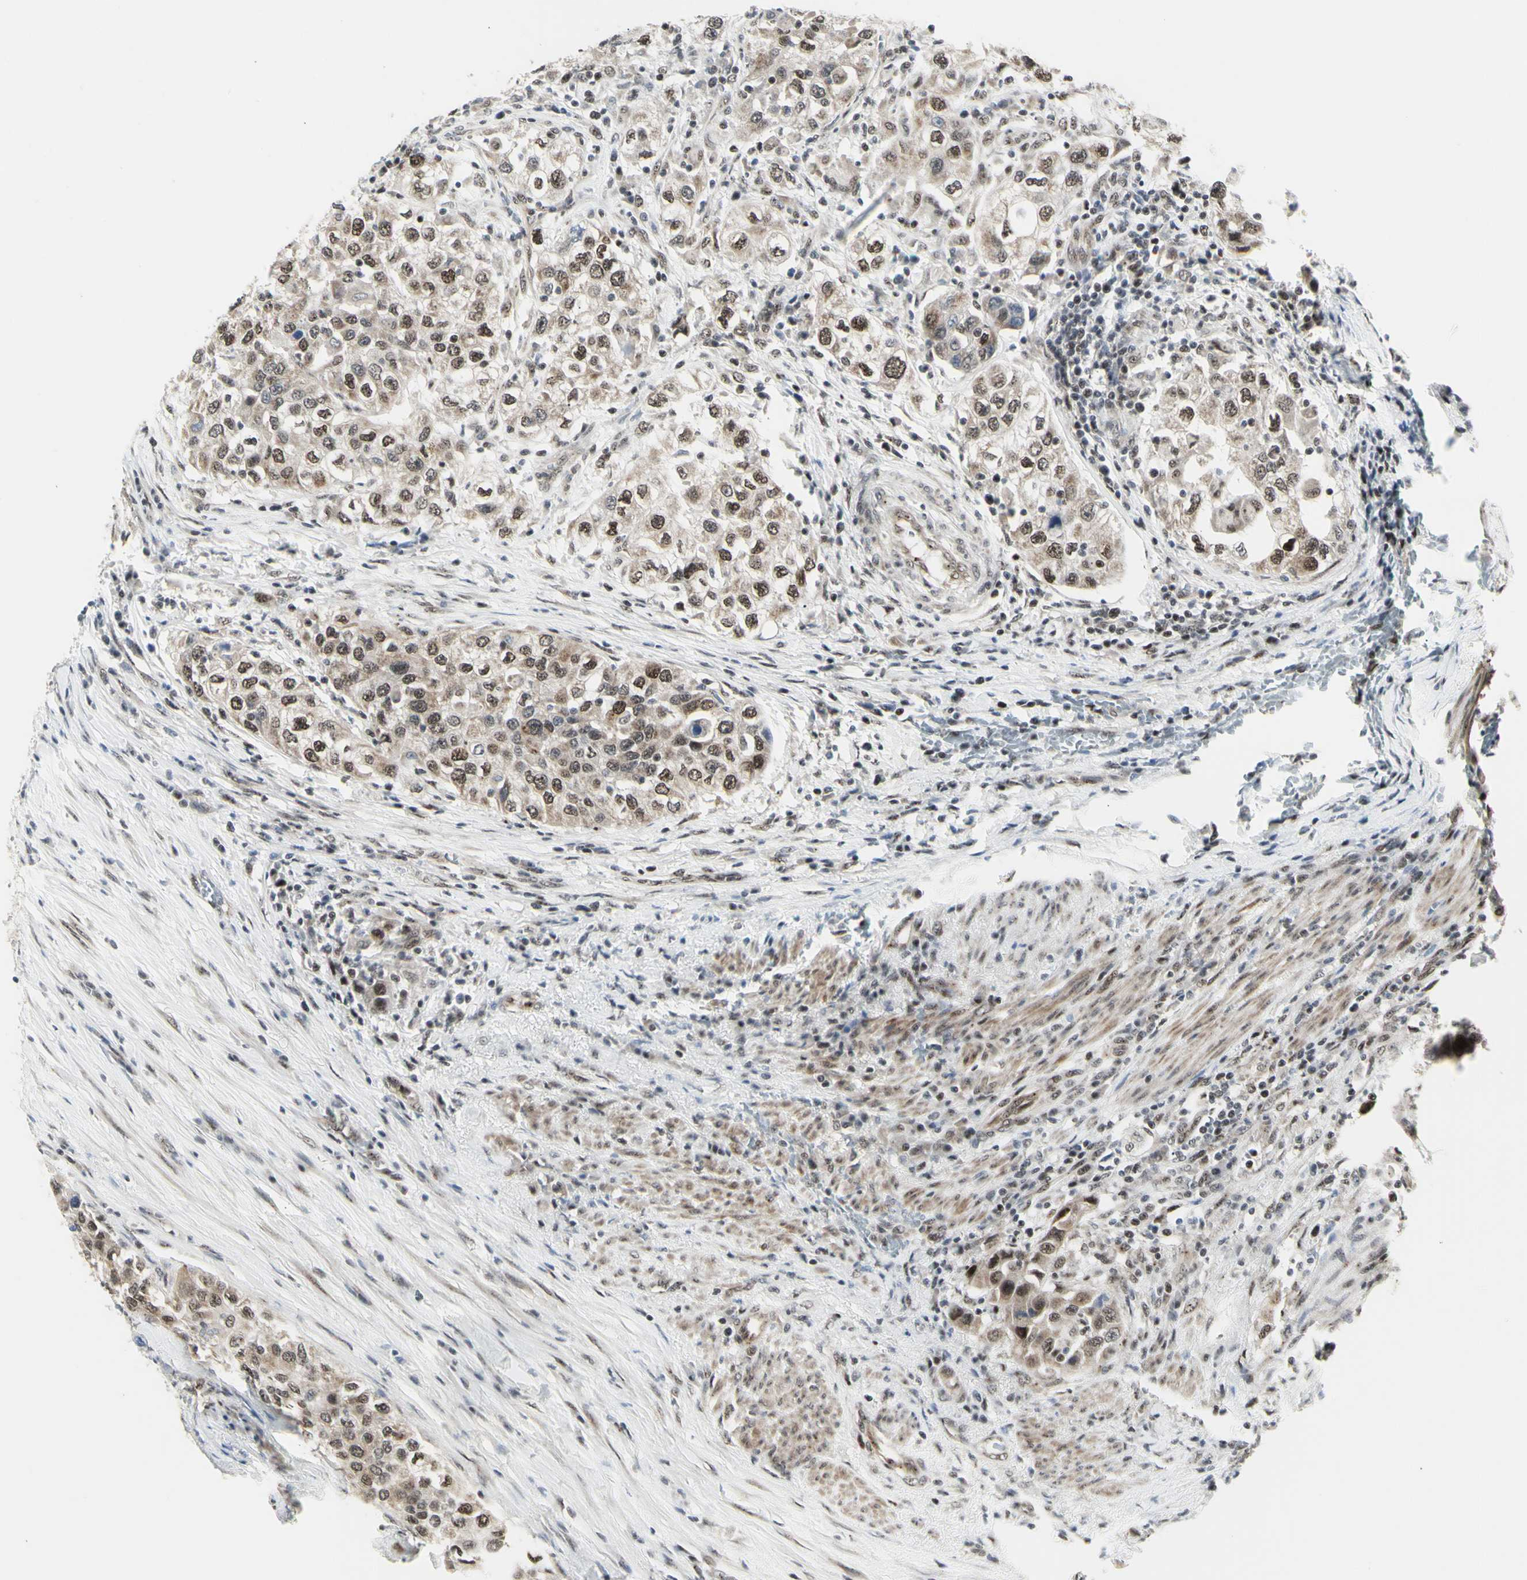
{"staining": {"intensity": "strong", "quantity": ">75%", "location": "nuclear"}, "tissue": "urothelial cancer", "cell_type": "Tumor cells", "image_type": "cancer", "snomed": [{"axis": "morphology", "description": "Urothelial carcinoma, High grade"}, {"axis": "topography", "description": "Urinary bladder"}], "caption": "Strong nuclear staining is present in about >75% of tumor cells in urothelial carcinoma (high-grade).", "gene": "DHRS7B", "patient": {"sex": "female", "age": 80}}